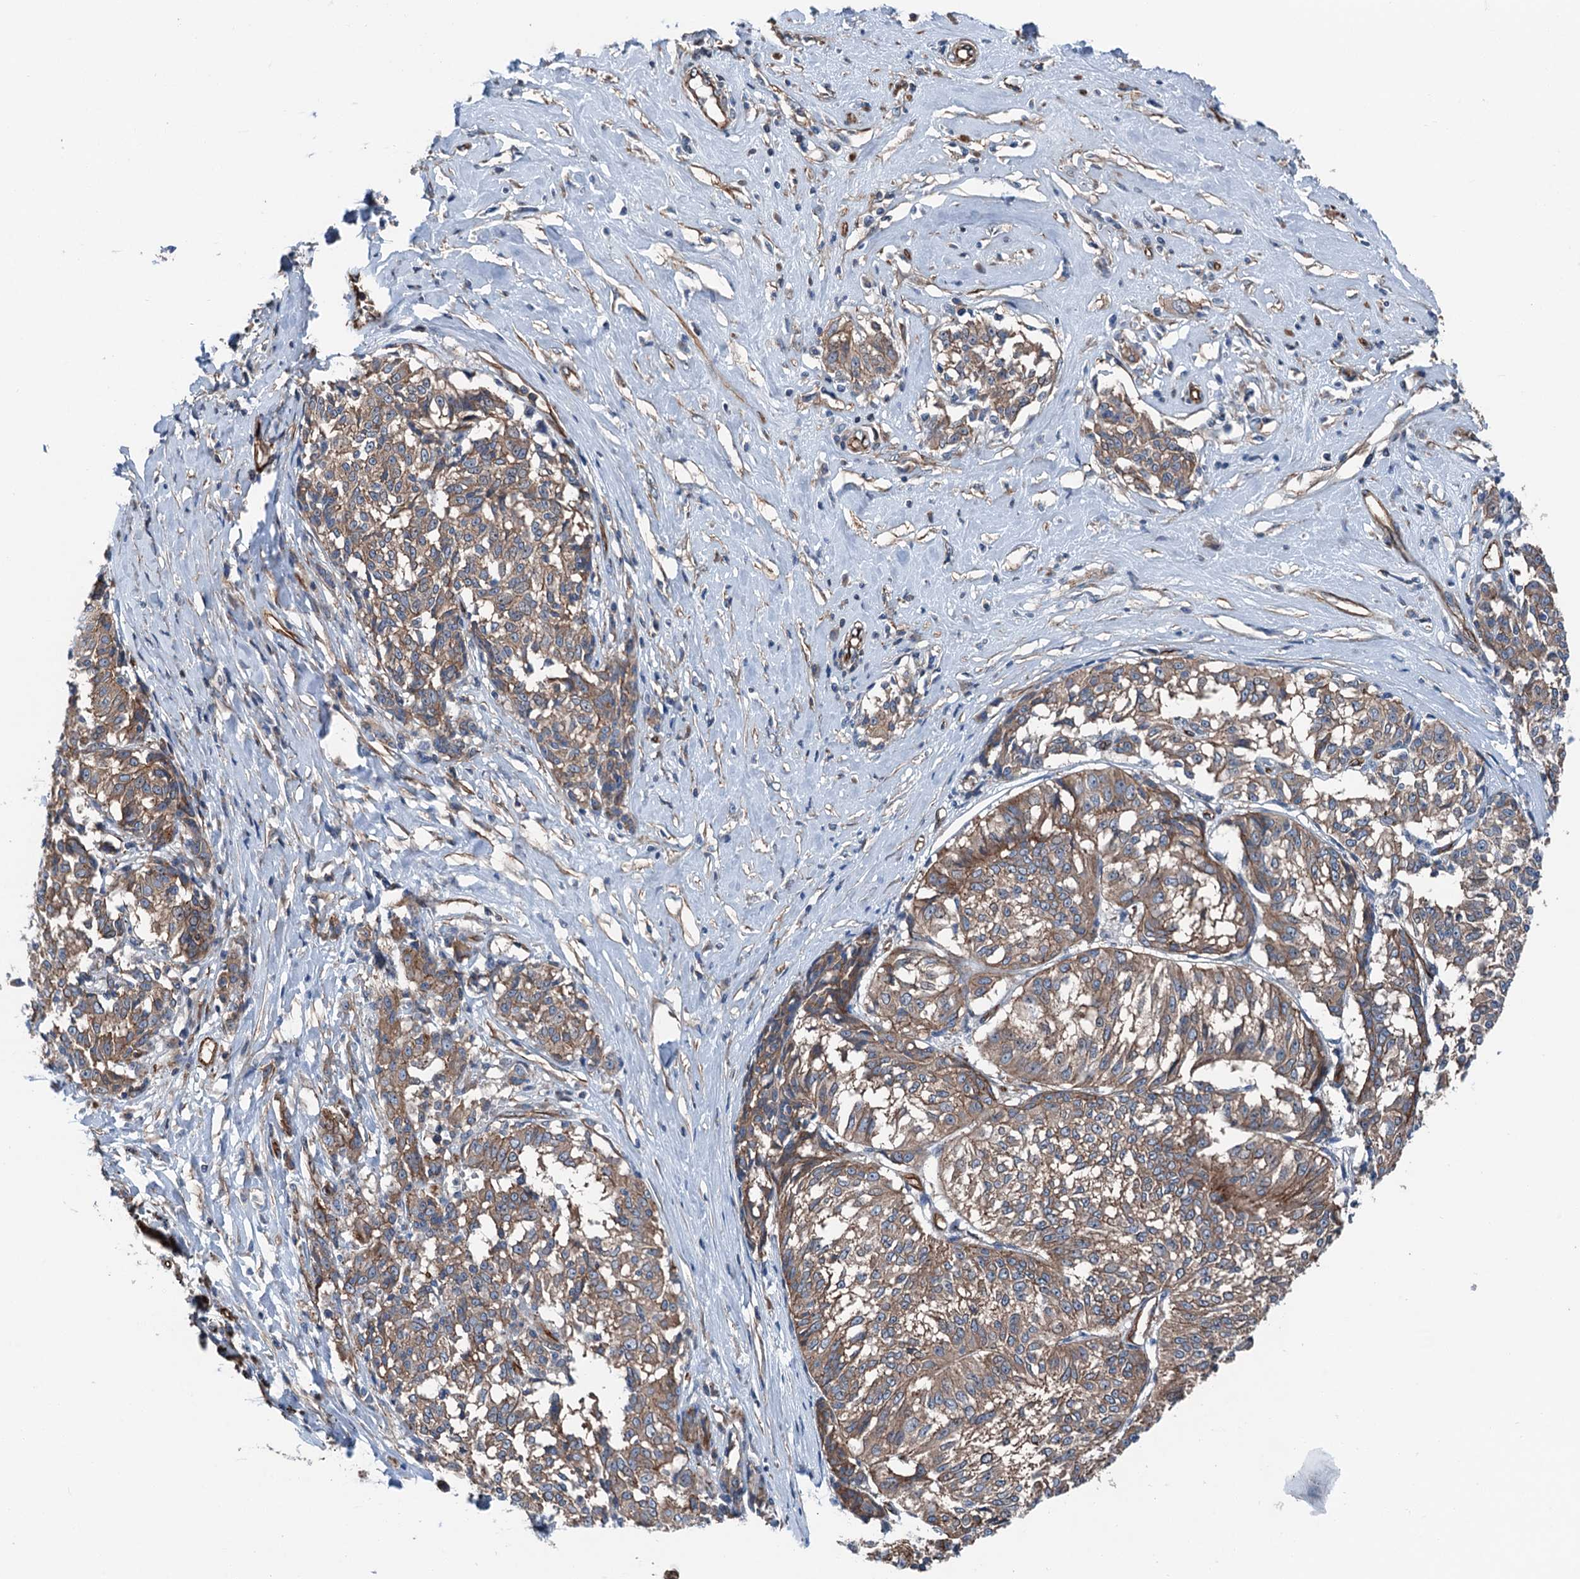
{"staining": {"intensity": "weak", "quantity": ">75%", "location": "cytoplasmic/membranous"}, "tissue": "melanoma", "cell_type": "Tumor cells", "image_type": "cancer", "snomed": [{"axis": "morphology", "description": "Malignant melanoma, NOS"}, {"axis": "topography", "description": "Skin"}], "caption": "High-power microscopy captured an IHC micrograph of melanoma, revealing weak cytoplasmic/membranous staining in approximately >75% of tumor cells. The staining is performed using DAB (3,3'-diaminobenzidine) brown chromogen to label protein expression. The nuclei are counter-stained blue using hematoxylin.", "gene": "NMRAL1", "patient": {"sex": "female", "age": 72}}